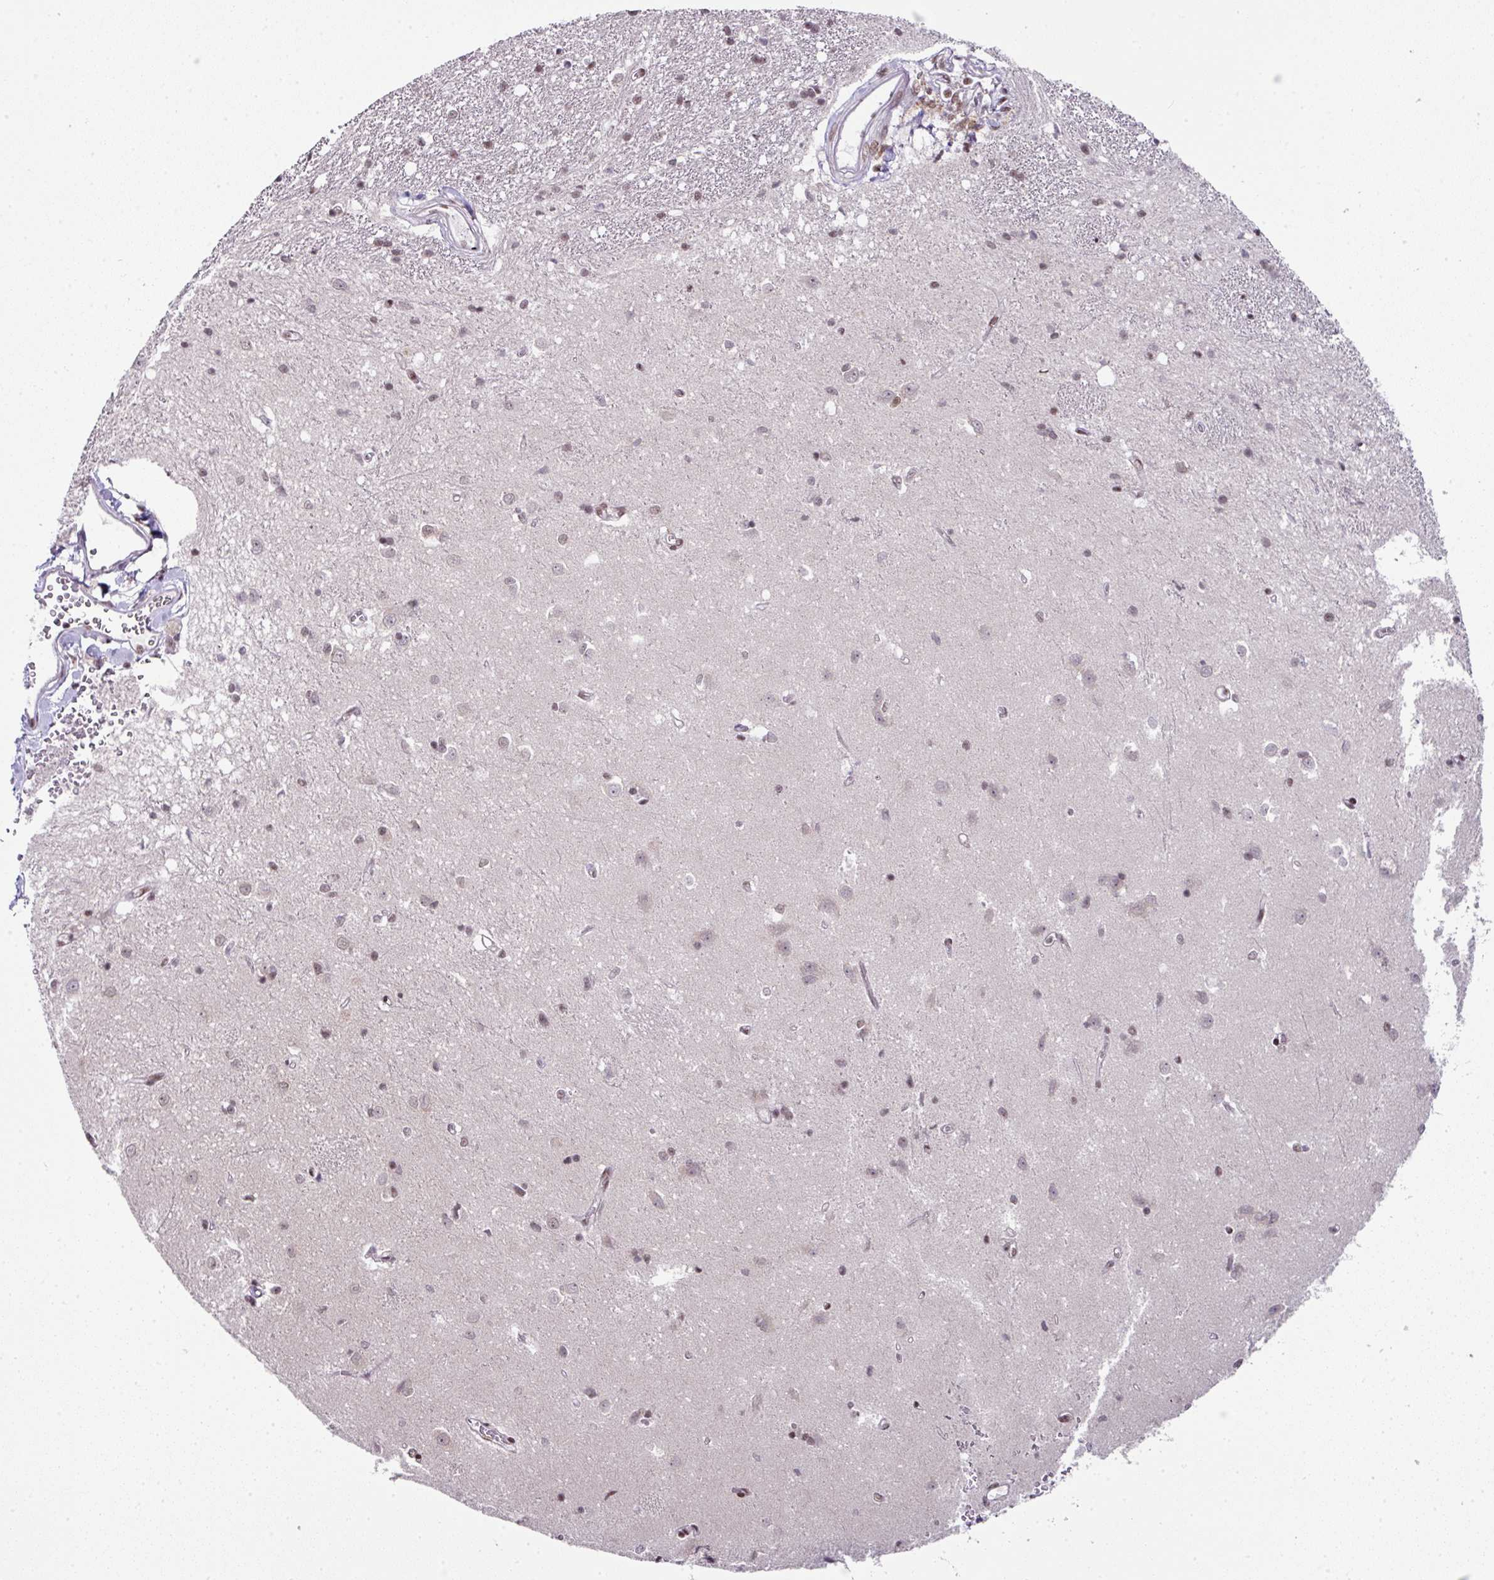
{"staining": {"intensity": "moderate", "quantity": "<25%", "location": "nuclear"}, "tissue": "hippocampus", "cell_type": "Glial cells", "image_type": "normal", "snomed": [{"axis": "morphology", "description": "Normal tissue, NOS"}, {"axis": "topography", "description": "Hippocampus"}], "caption": "Immunohistochemistry (DAB) staining of benign human hippocampus demonstrates moderate nuclear protein expression in about <25% of glial cells. (DAB = brown stain, brightfield microscopy at high magnification).", "gene": "NFYA", "patient": {"sex": "female", "age": 64}}